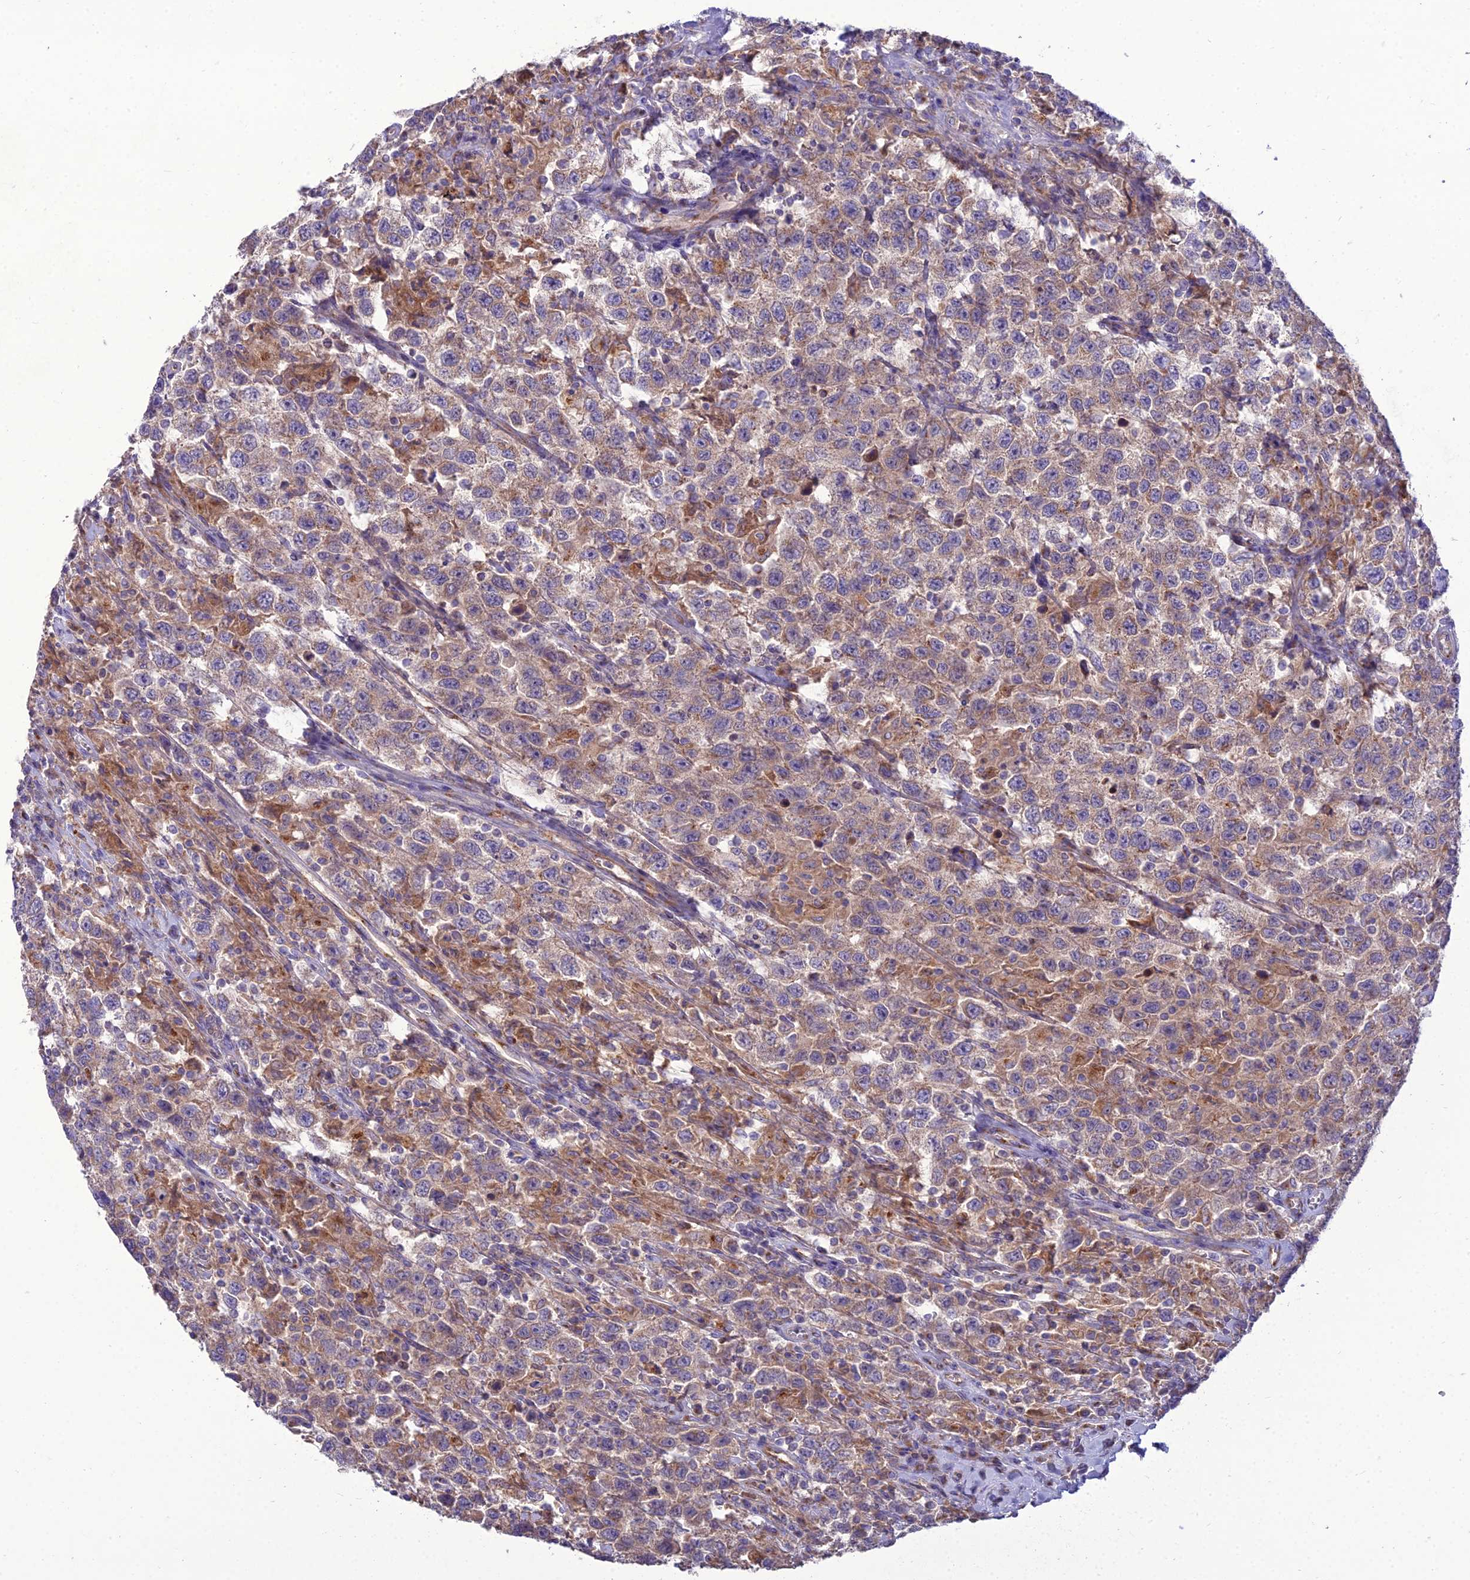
{"staining": {"intensity": "weak", "quantity": "25%-75%", "location": "cytoplasmic/membranous"}, "tissue": "testis cancer", "cell_type": "Tumor cells", "image_type": "cancer", "snomed": [{"axis": "morphology", "description": "Seminoma, NOS"}, {"axis": "topography", "description": "Testis"}], "caption": "Immunohistochemistry (IHC) image of human testis cancer (seminoma) stained for a protein (brown), which reveals low levels of weak cytoplasmic/membranous expression in approximately 25%-75% of tumor cells.", "gene": "SPRYD7", "patient": {"sex": "male", "age": 41}}